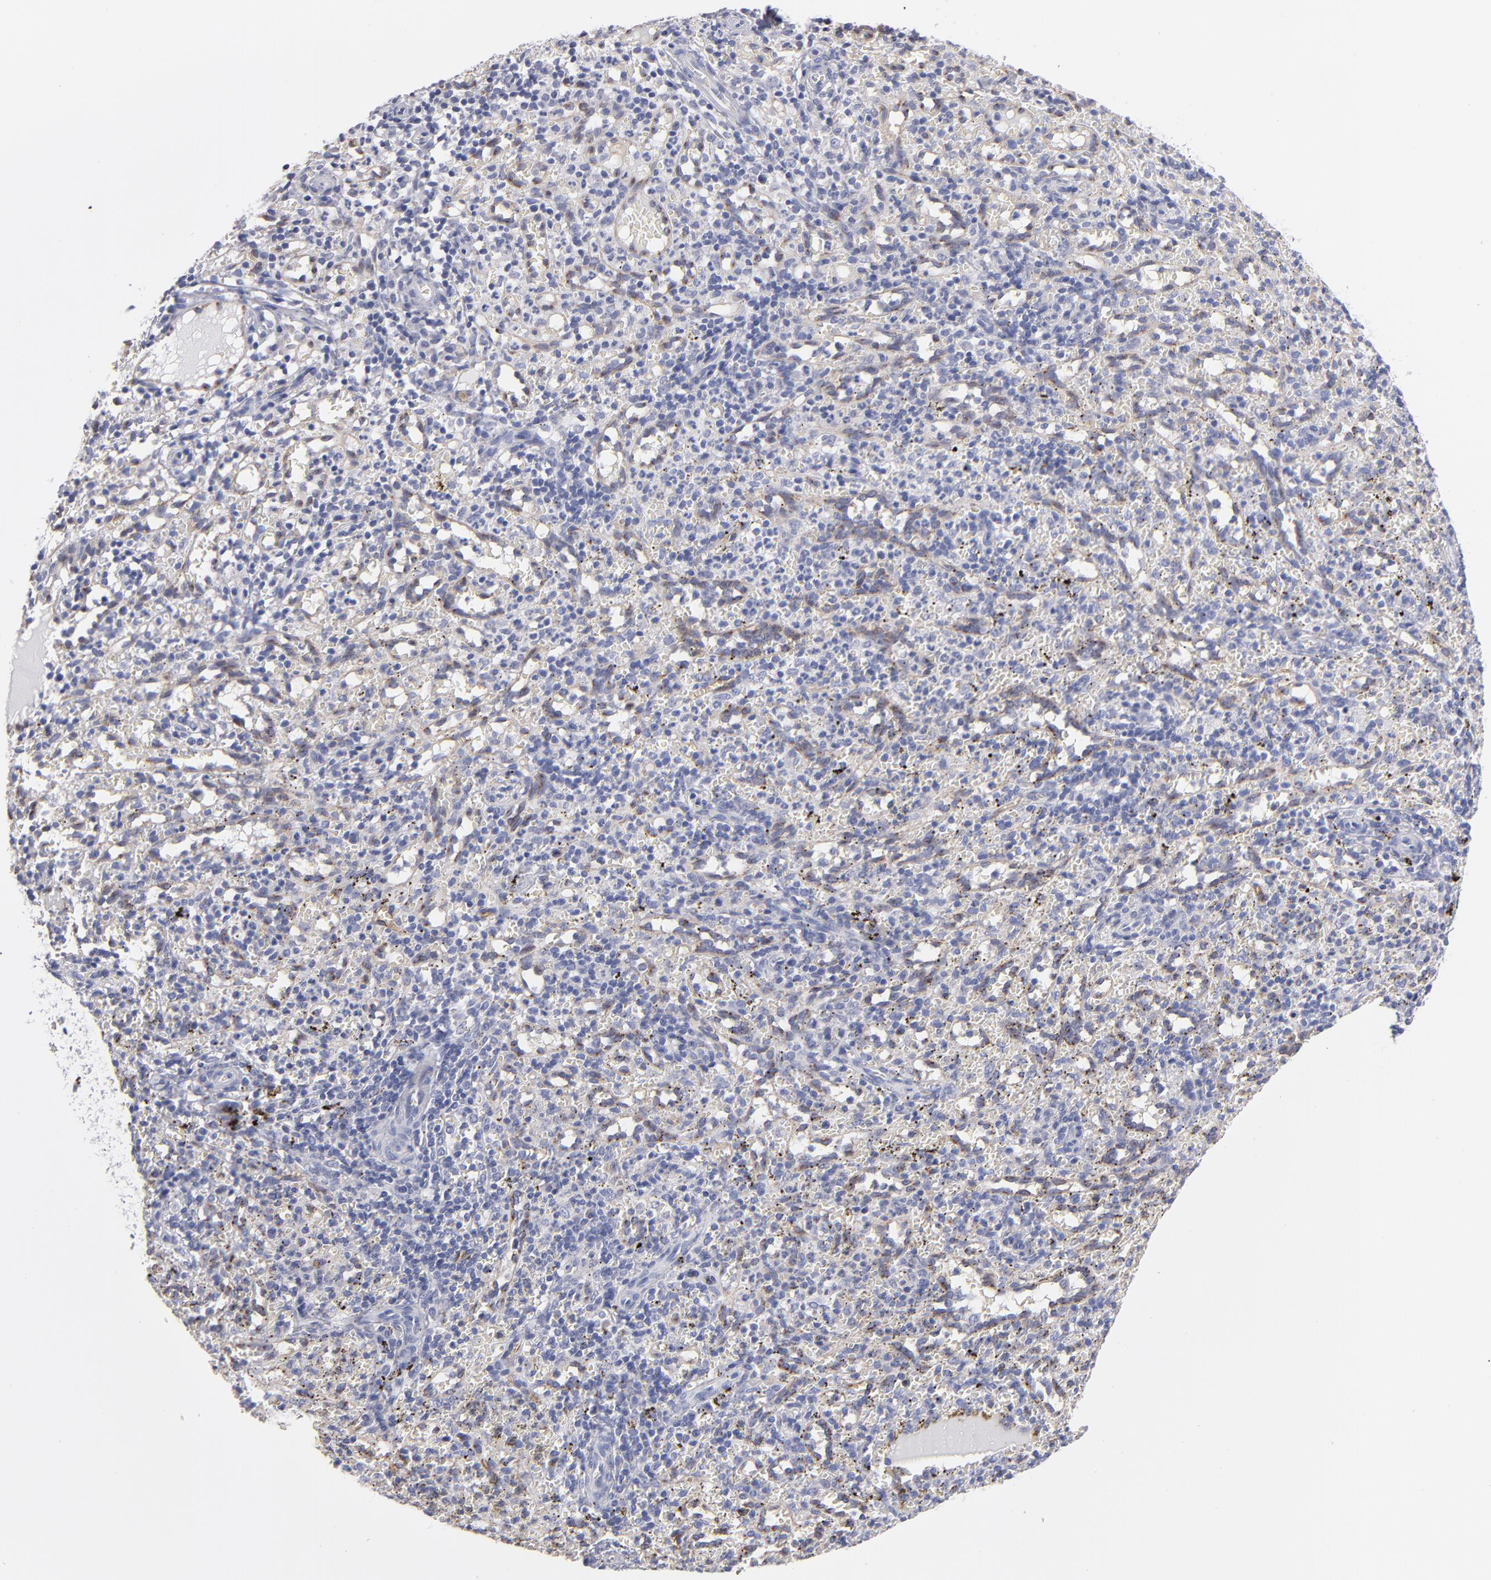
{"staining": {"intensity": "negative", "quantity": "none", "location": "none"}, "tissue": "spleen", "cell_type": "Cells in red pulp", "image_type": "normal", "snomed": [{"axis": "morphology", "description": "Normal tissue, NOS"}, {"axis": "topography", "description": "Spleen"}], "caption": "Immunohistochemistry photomicrograph of unremarkable spleen: spleen stained with DAB (3,3'-diaminobenzidine) demonstrates no significant protein positivity in cells in red pulp.", "gene": "PLVAP", "patient": {"sex": "female", "age": 10}}